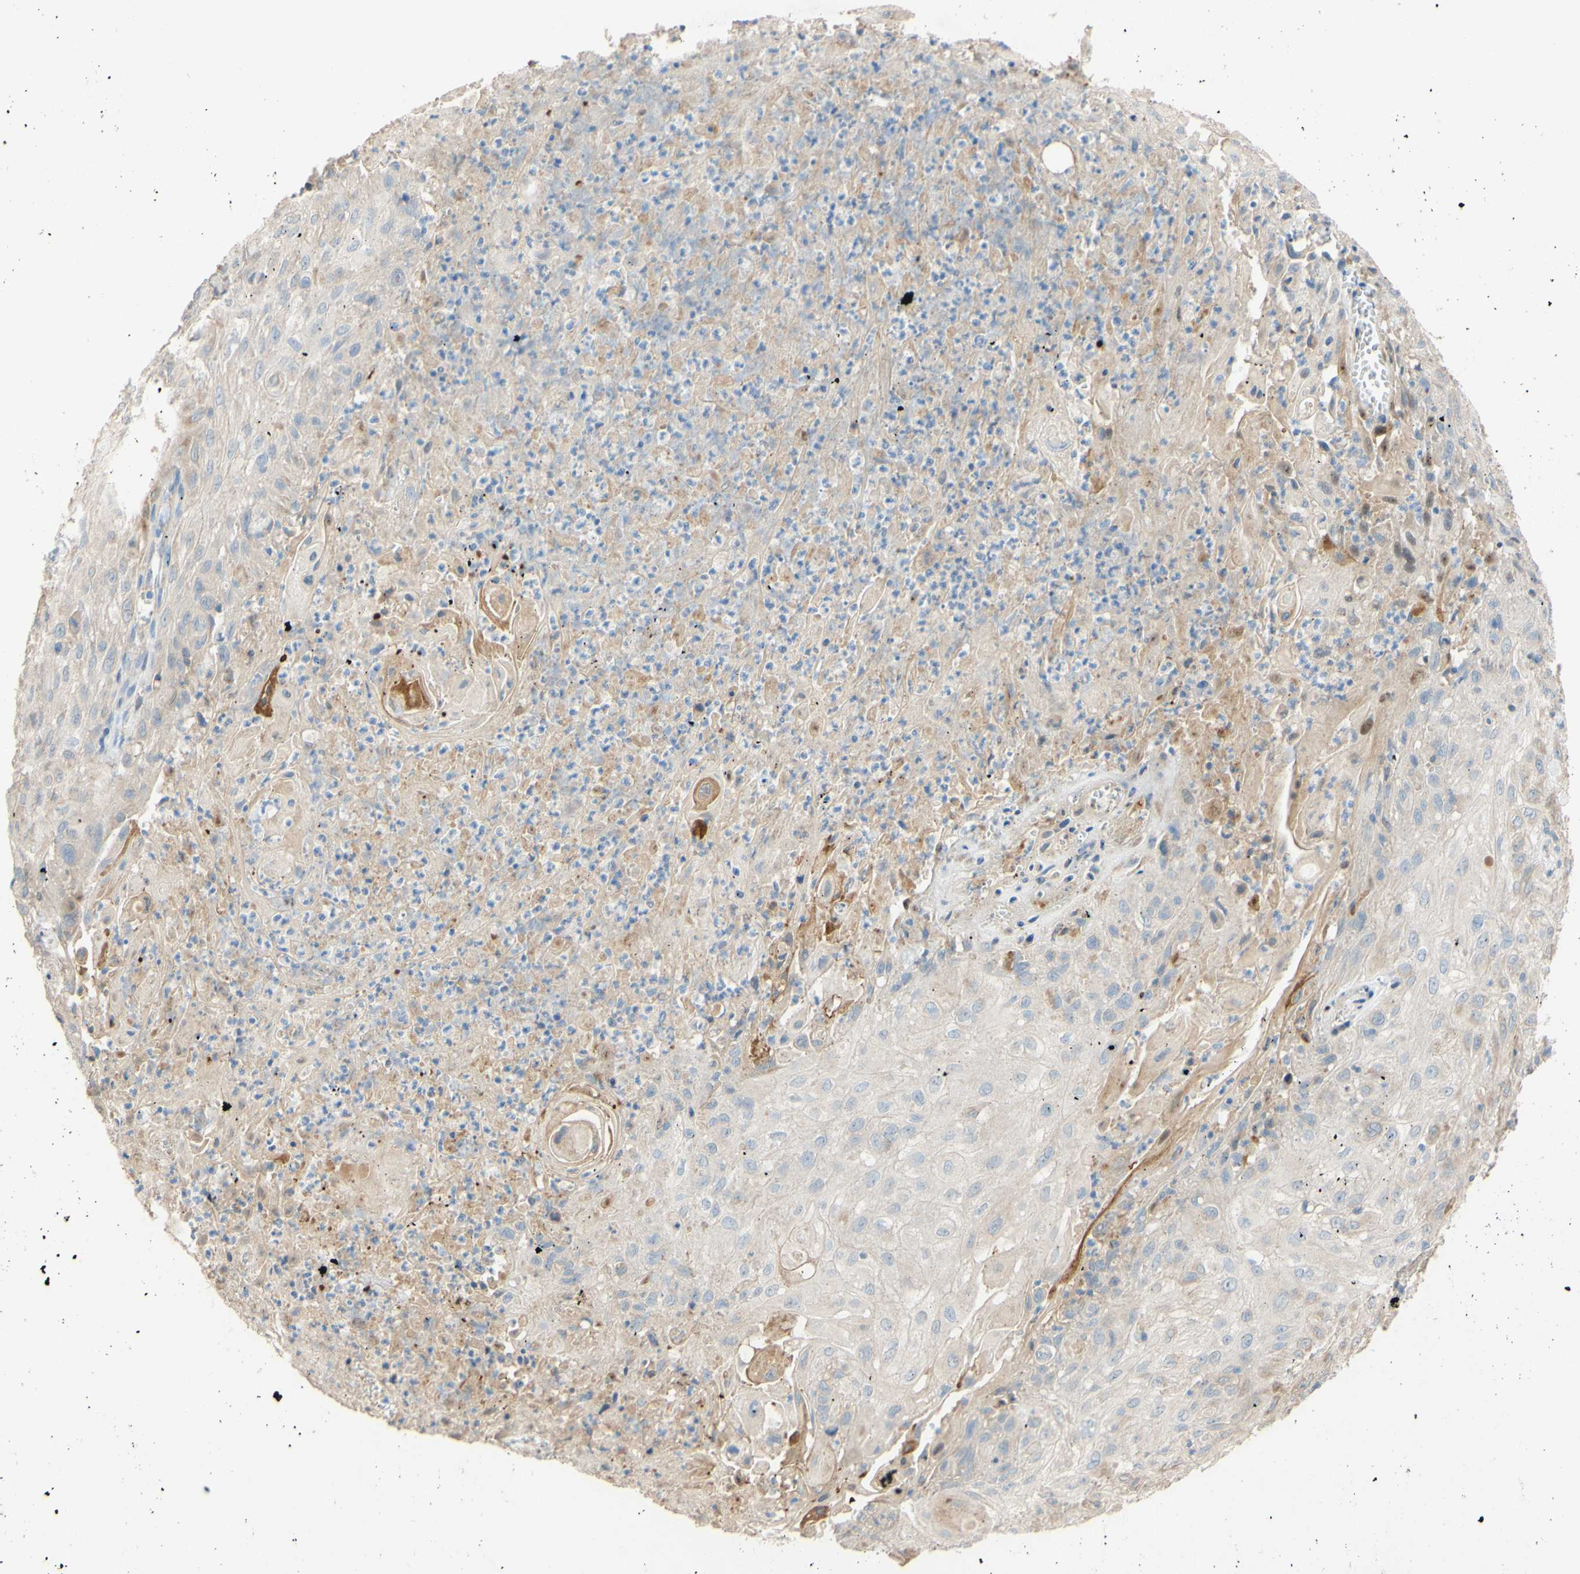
{"staining": {"intensity": "moderate", "quantity": "25%-75%", "location": "cytoplasmic/membranous"}, "tissue": "skin cancer", "cell_type": "Tumor cells", "image_type": "cancer", "snomed": [{"axis": "morphology", "description": "Squamous cell carcinoma, NOS"}, {"axis": "topography", "description": "Skin"}], "caption": "Immunohistochemistry (IHC) of human skin cancer (squamous cell carcinoma) displays medium levels of moderate cytoplasmic/membranous staining in approximately 25%-75% of tumor cells.", "gene": "DKK3", "patient": {"sex": "male", "age": 75}}